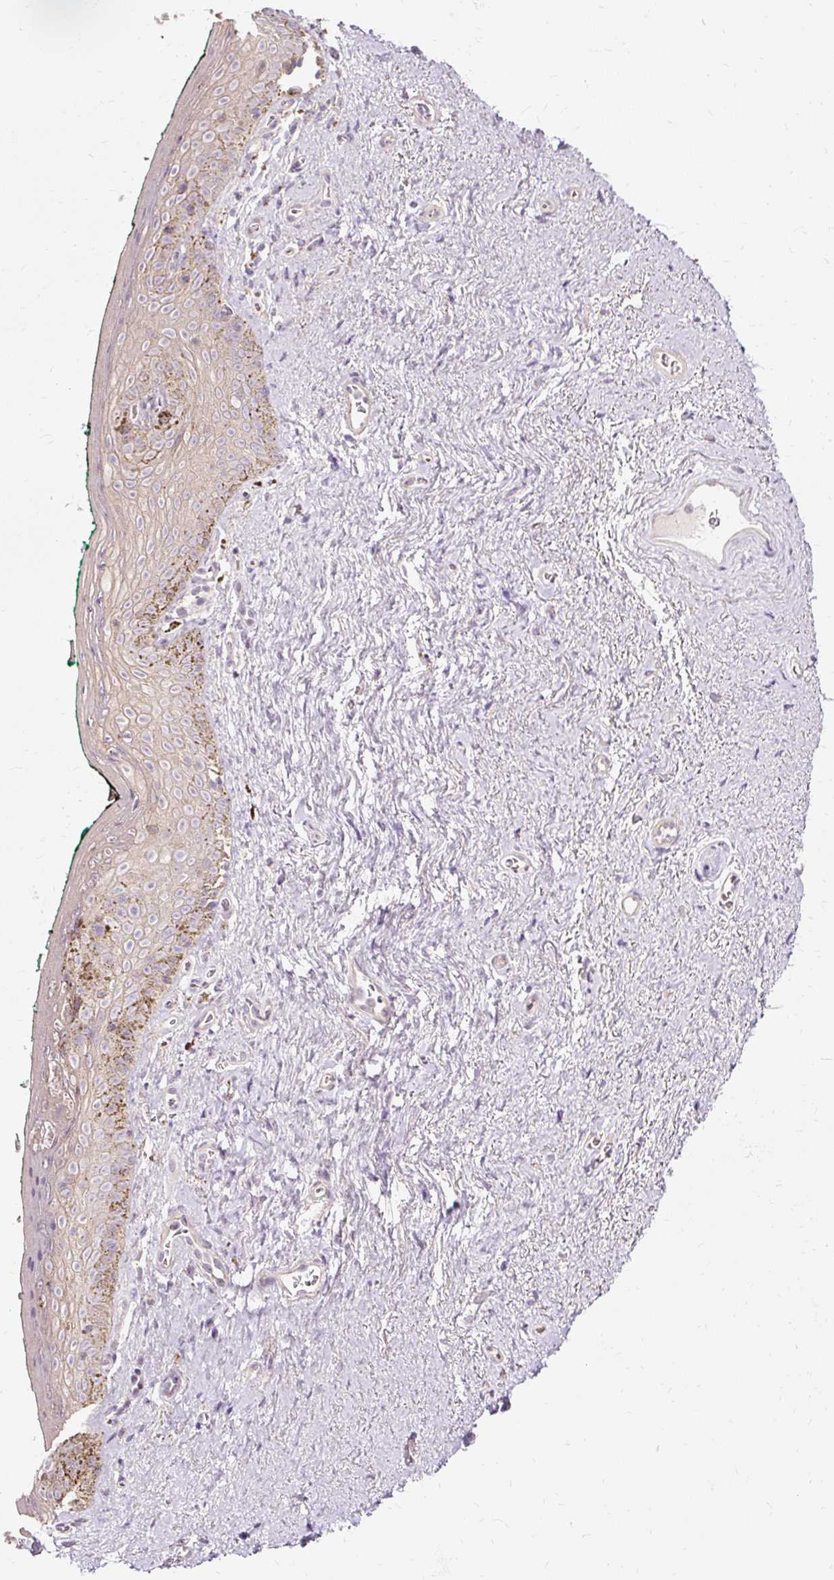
{"staining": {"intensity": "weak", "quantity": "<25%", "location": "cytoplasmic/membranous"}, "tissue": "vagina", "cell_type": "Squamous epithelial cells", "image_type": "normal", "snomed": [{"axis": "morphology", "description": "Normal tissue, NOS"}, {"axis": "topography", "description": "Vulva"}, {"axis": "topography", "description": "Vagina"}, {"axis": "topography", "description": "Peripheral nerve tissue"}], "caption": "Immunohistochemistry (IHC) micrograph of unremarkable vagina stained for a protein (brown), which shows no positivity in squamous epithelial cells.", "gene": "TSPAN8", "patient": {"sex": "female", "age": 66}}